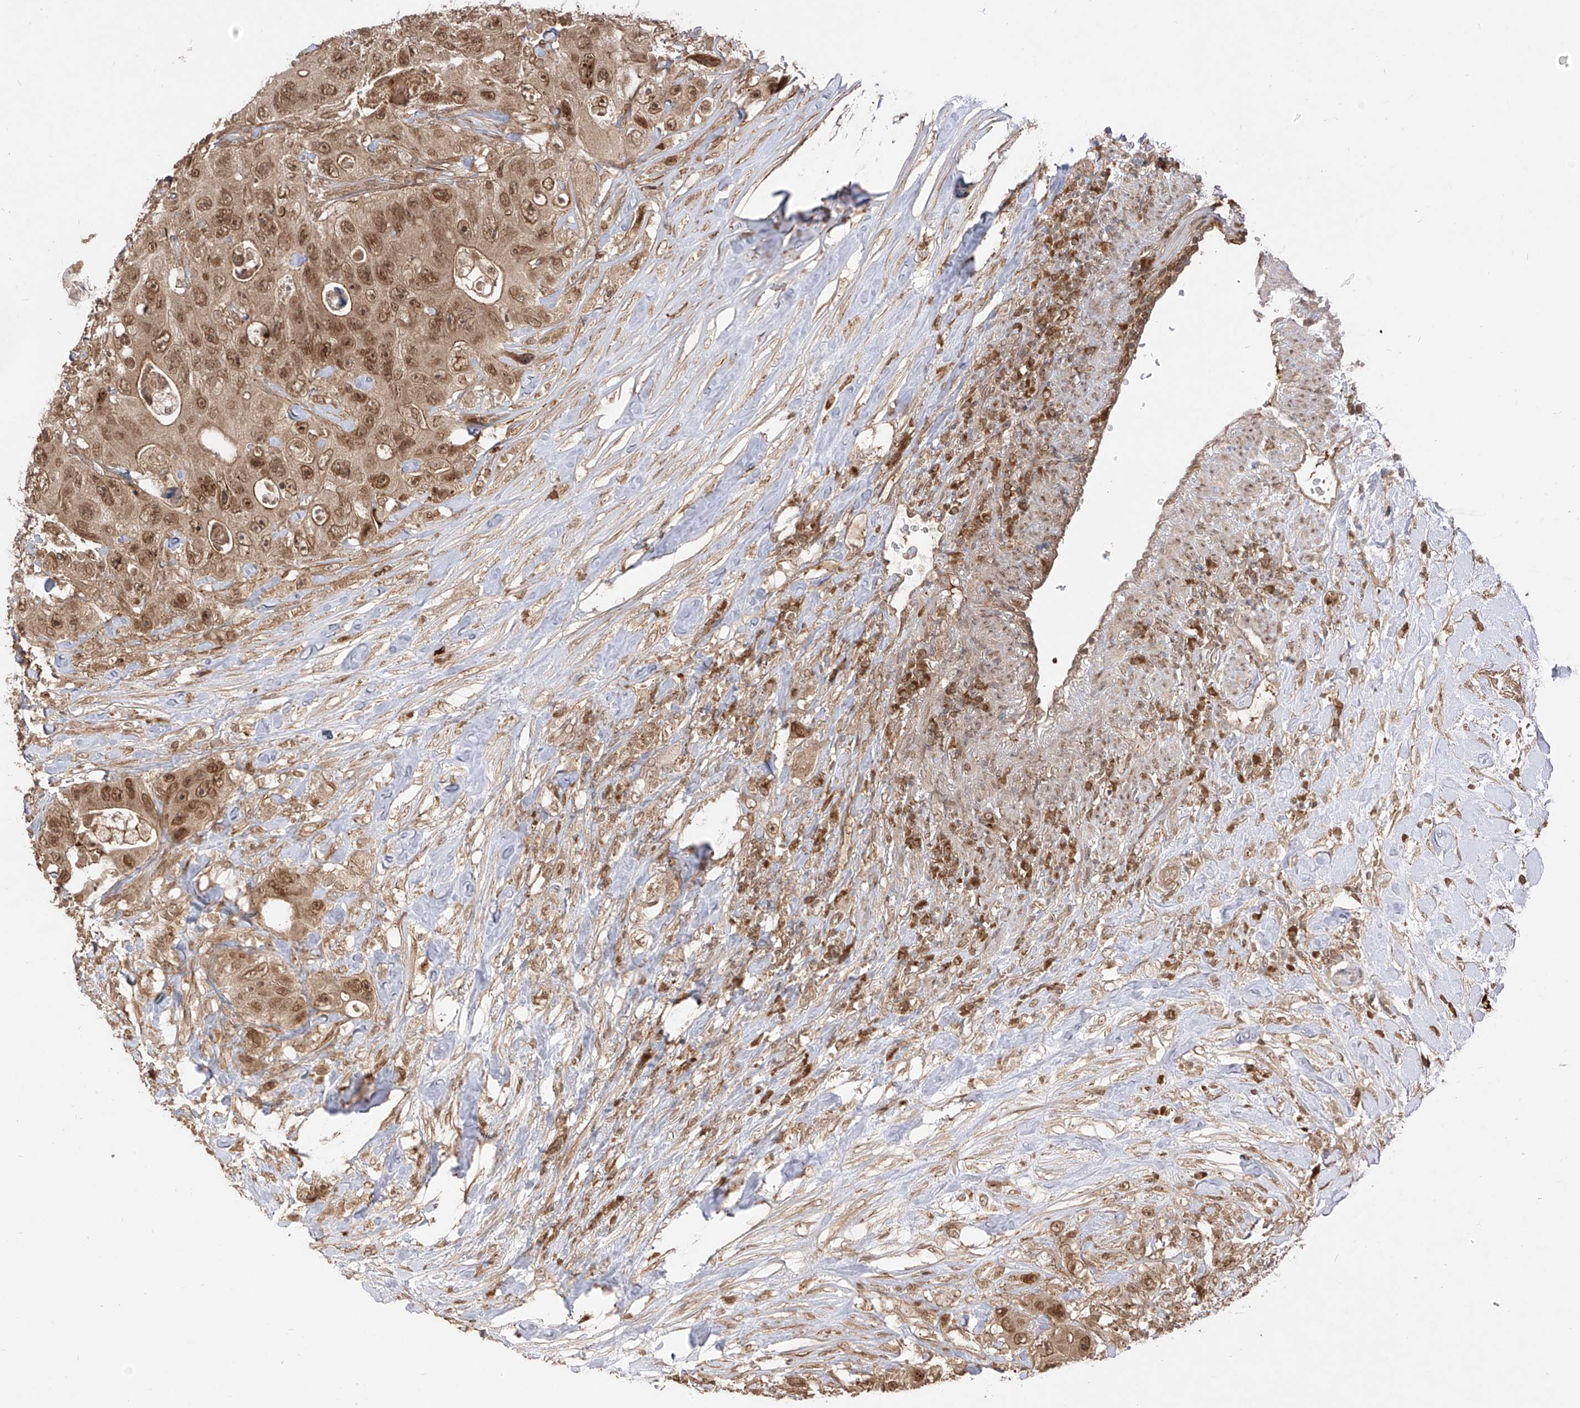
{"staining": {"intensity": "moderate", "quantity": ">75%", "location": "cytoplasmic/membranous,nuclear"}, "tissue": "colorectal cancer", "cell_type": "Tumor cells", "image_type": "cancer", "snomed": [{"axis": "morphology", "description": "Adenocarcinoma, NOS"}, {"axis": "topography", "description": "Colon"}], "caption": "IHC micrograph of neoplastic tissue: adenocarcinoma (colorectal) stained using immunohistochemistry demonstrates medium levels of moderate protein expression localized specifically in the cytoplasmic/membranous and nuclear of tumor cells, appearing as a cytoplasmic/membranous and nuclear brown color.", "gene": "LCOR", "patient": {"sex": "female", "age": 46}}